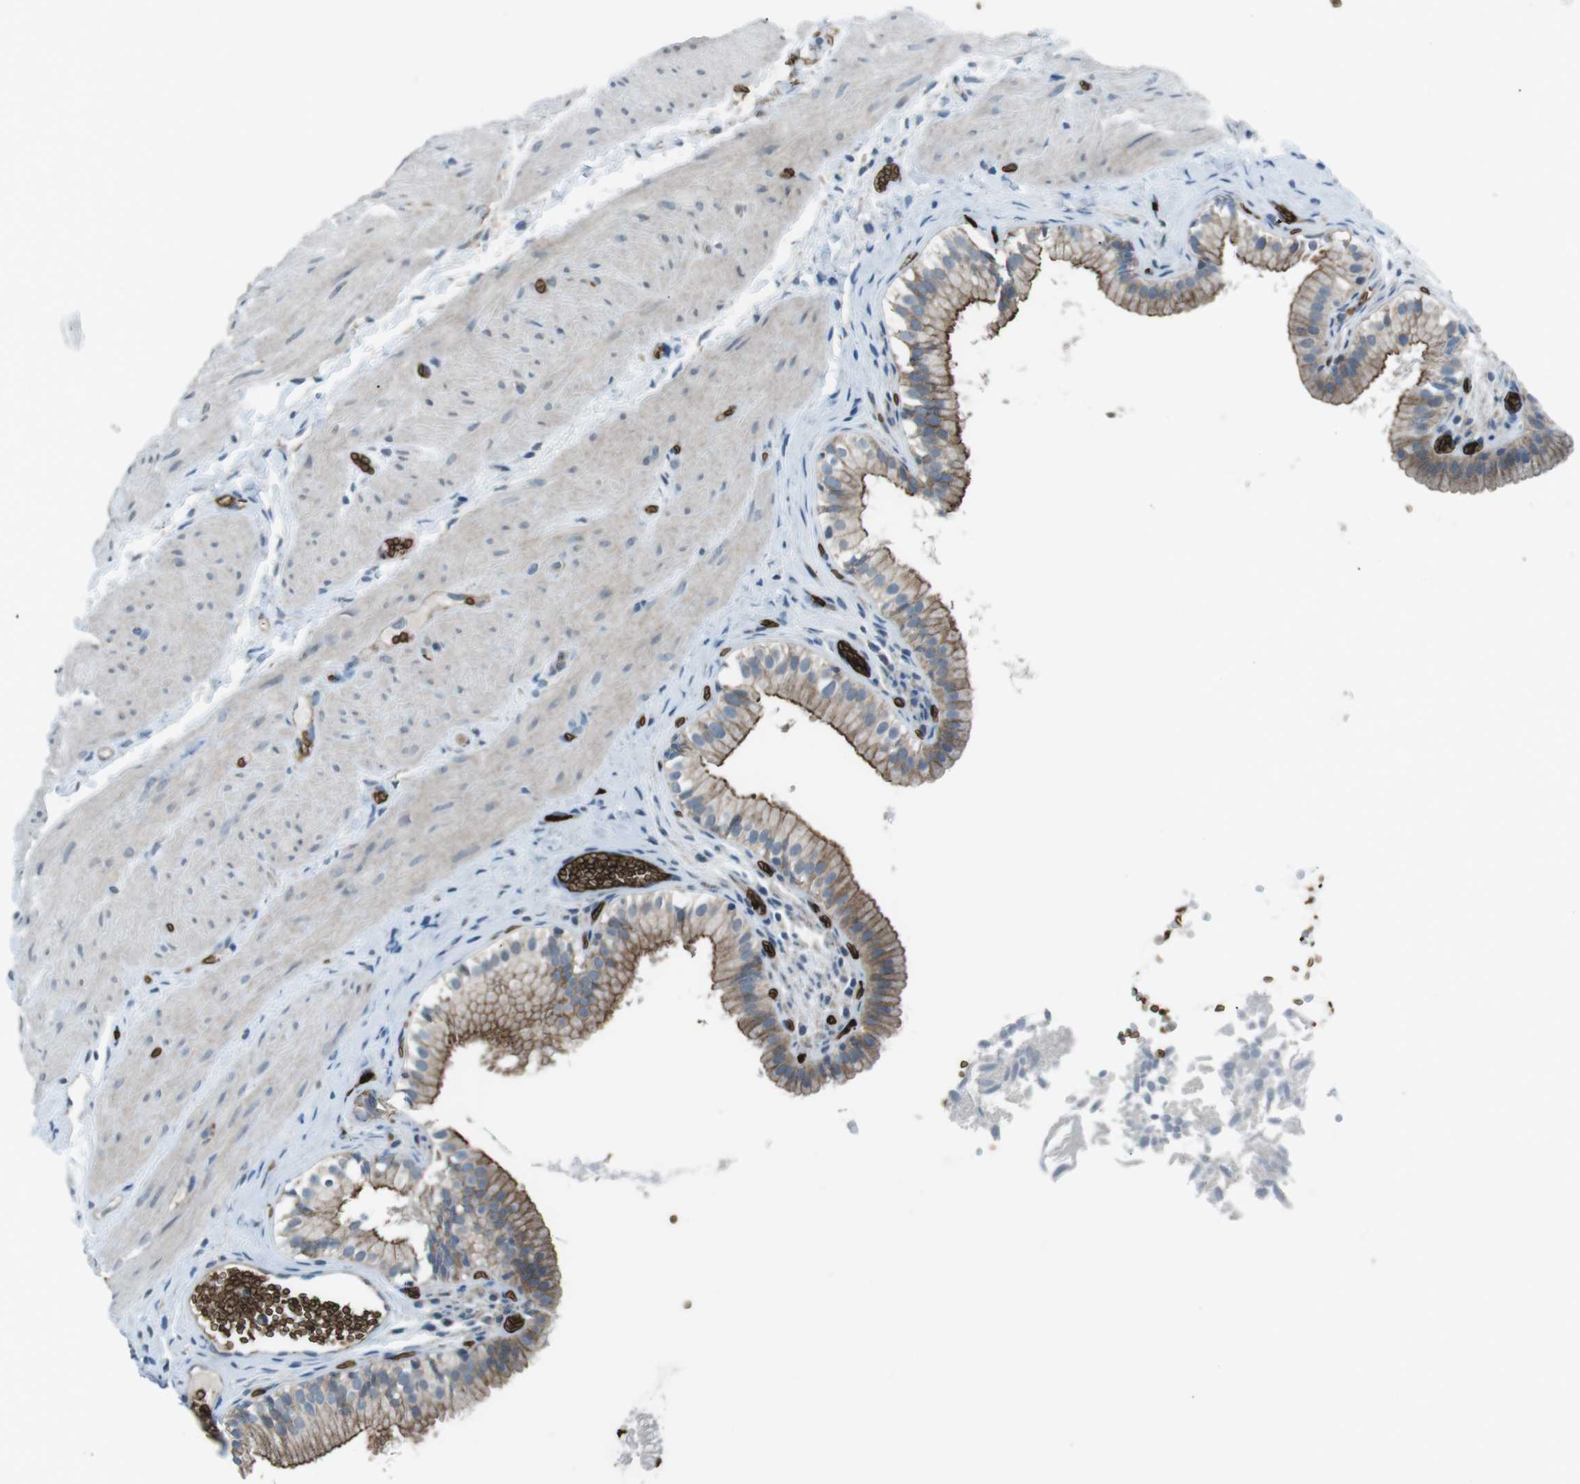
{"staining": {"intensity": "moderate", "quantity": ">75%", "location": "cytoplasmic/membranous"}, "tissue": "gallbladder", "cell_type": "Glandular cells", "image_type": "normal", "snomed": [{"axis": "morphology", "description": "Normal tissue, NOS"}, {"axis": "topography", "description": "Gallbladder"}], "caption": "A medium amount of moderate cytoplasmic/membranous expression is present in approximately >75% of glandular cells in benign gallbladder. Immunohistochemistry (ihc) stains the protein in brown and the nuclei are stained blue.", "gene": "SPTA1", "patient": {"sex": "female", "age": 26}}